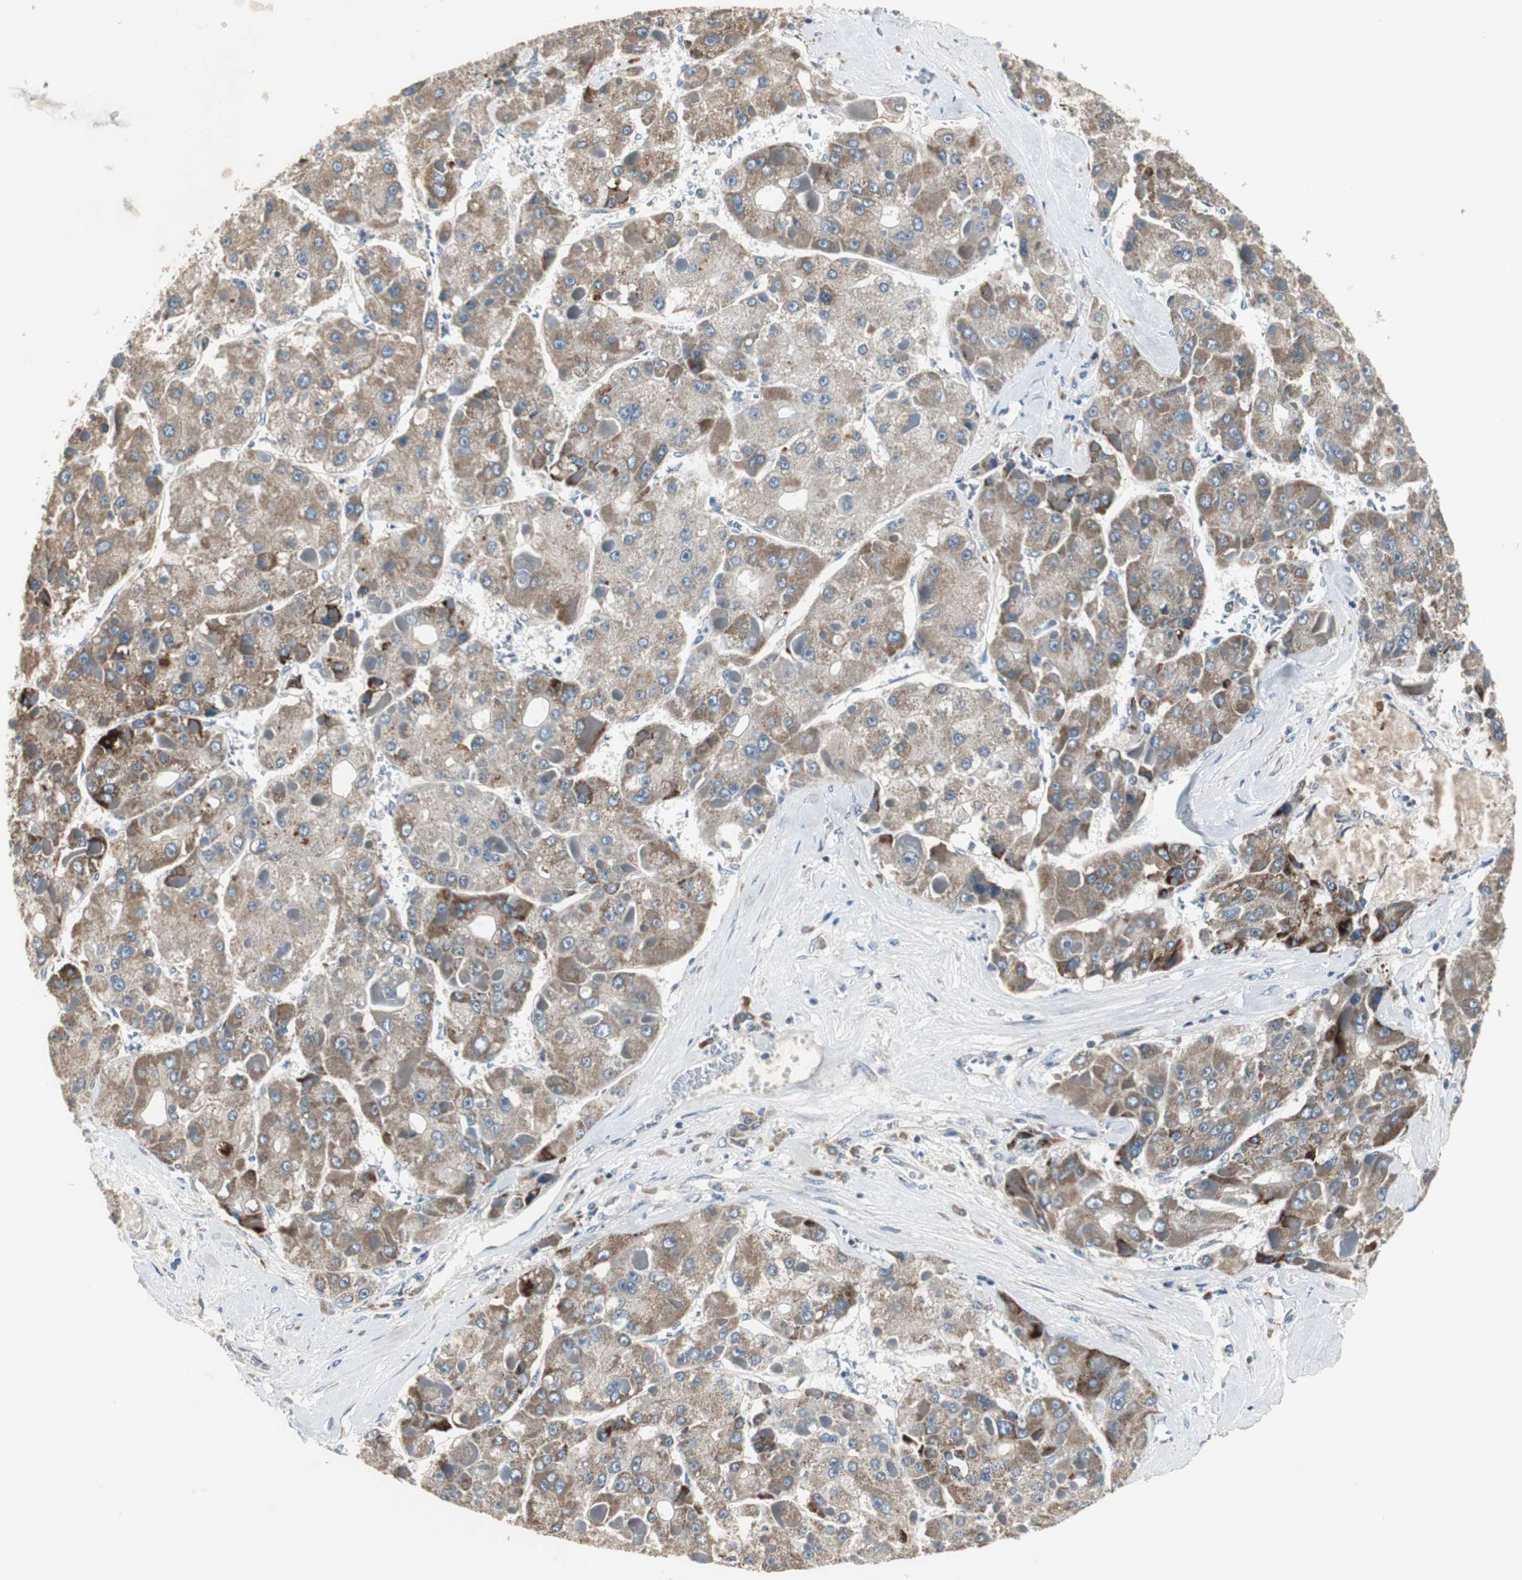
{"staining": {"intensity": "moderate", "quantity": ">75%", "location": "cytoplasmic/membranous"}, "tissue": "liver cancer", "cell_type": "Tumor cells", "image_type": "cancer", "snomed": [{"axis": "morphology", "description": "Carcinoma, Hepatocellular, NOS"}, {"axis": "topography", "description": "Liver"}], "caption": "A brown stain highlights moderate cytoplasmic/membranous staining of a protein in human hepatocellular carcinoma (liver) tumor cells.", "gene": "MYT1", "patient": {"sex": "female", "age": 73}}